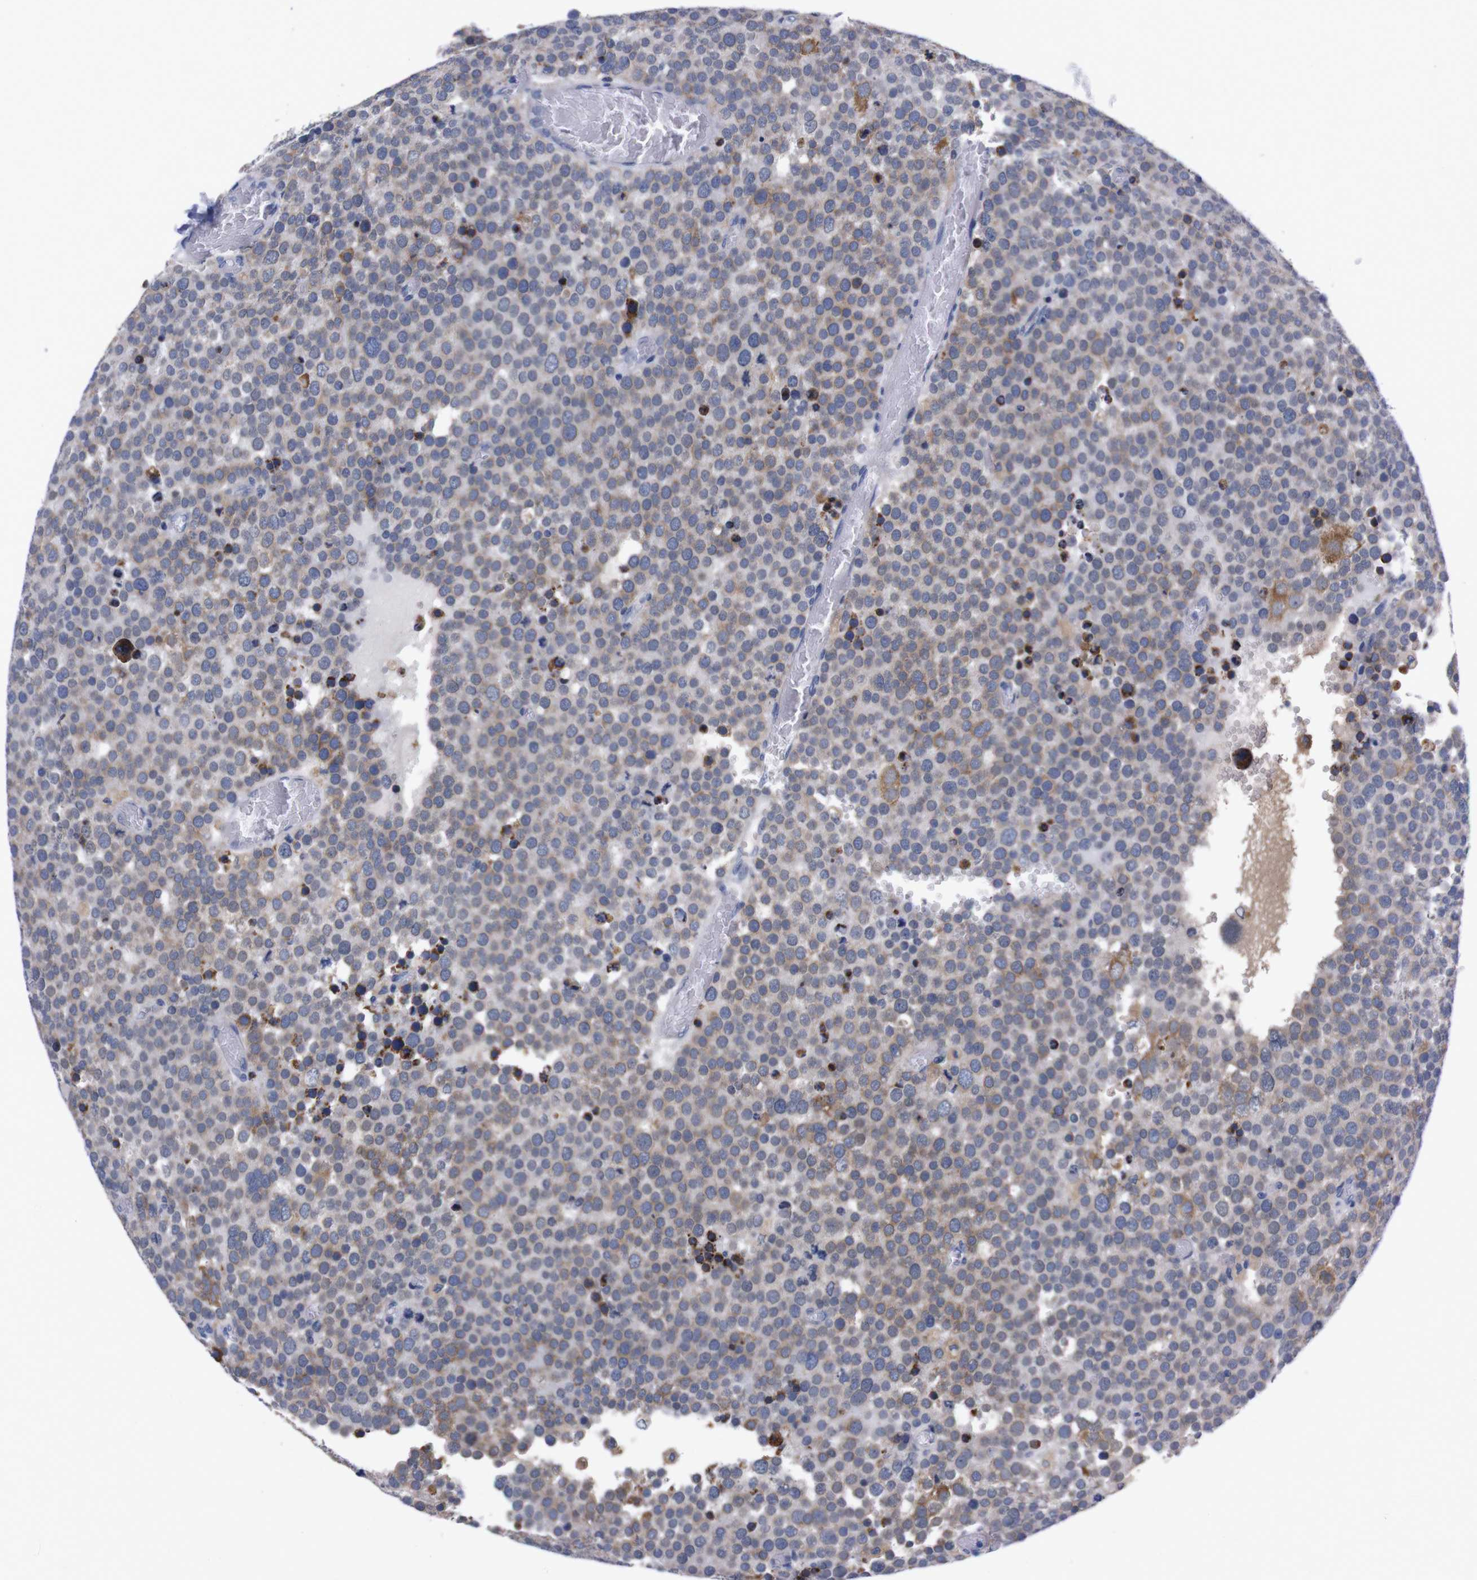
{"staining": {"intensity": "weak", "quantity": "<25%", "location": "cytoplasmic/membranous"}, "tissue": "testis cancer", "cell_type": "Tumor cells", "image_type": "cancer", "snomed": [{"axis": "morphology", "description": "Normal tissue, NOS"}, {"axis": "morphology", "description": "Seminoma, NOS"}, {"axis": "topography", "description": "Testis"}], "caption": "Tumor cells show no significant staining in testis cancer. (Stains: DAB (3,3'-diaminobenzidine) IHC with hematoxylin counter stain, Microscopy: brightfield microscopy at high magnification).", "gene": "NEBL", "patient": {"sex": "male", "age": 71}}